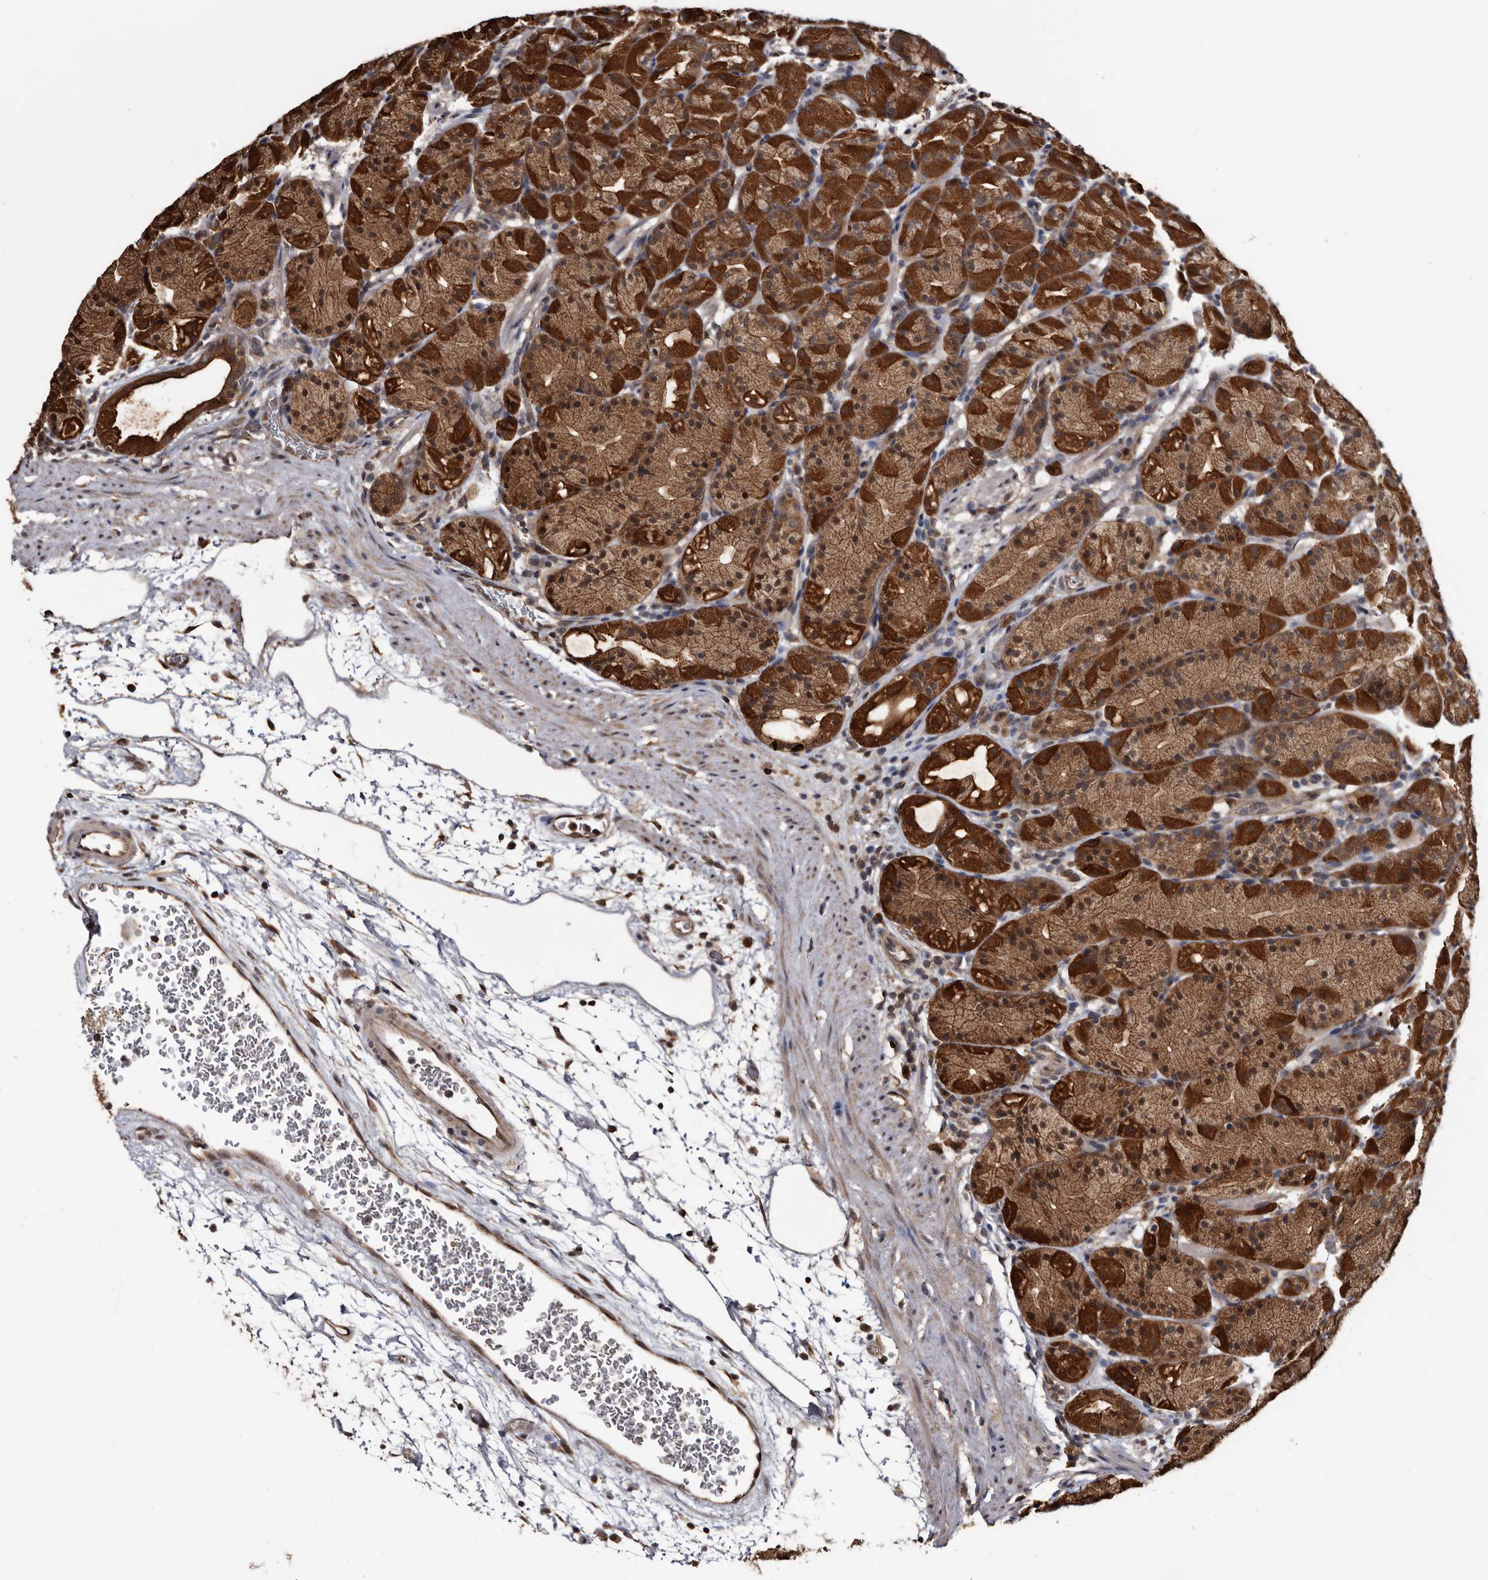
{"staining": {"intensity": "strong", "quantity": ">75%", "location": "cytoplasmic/membranous,nuclear"}, "tissue": "stomach", "cell_type": "Glandular cells", "image_type": "normal", "snomed": [{"axis": "morphology", "description": "Normal tissue, NOS"}, {"axis": "topography", "description": "Stomach, upper"}], "caption": "Glandular cells demonstrate high levels of strong cytoplasmic/membranous,nuclear expression in approximately >75% of cells in unremarkable stomach. The staining was performed using DAB (3,3'-diaminobenzidine), with brown indicating positive protein expression. Nuclei are stained blue with hematoxylin.", "gene": "TTI2", "patient": {"sex": "male", "age": 48}}